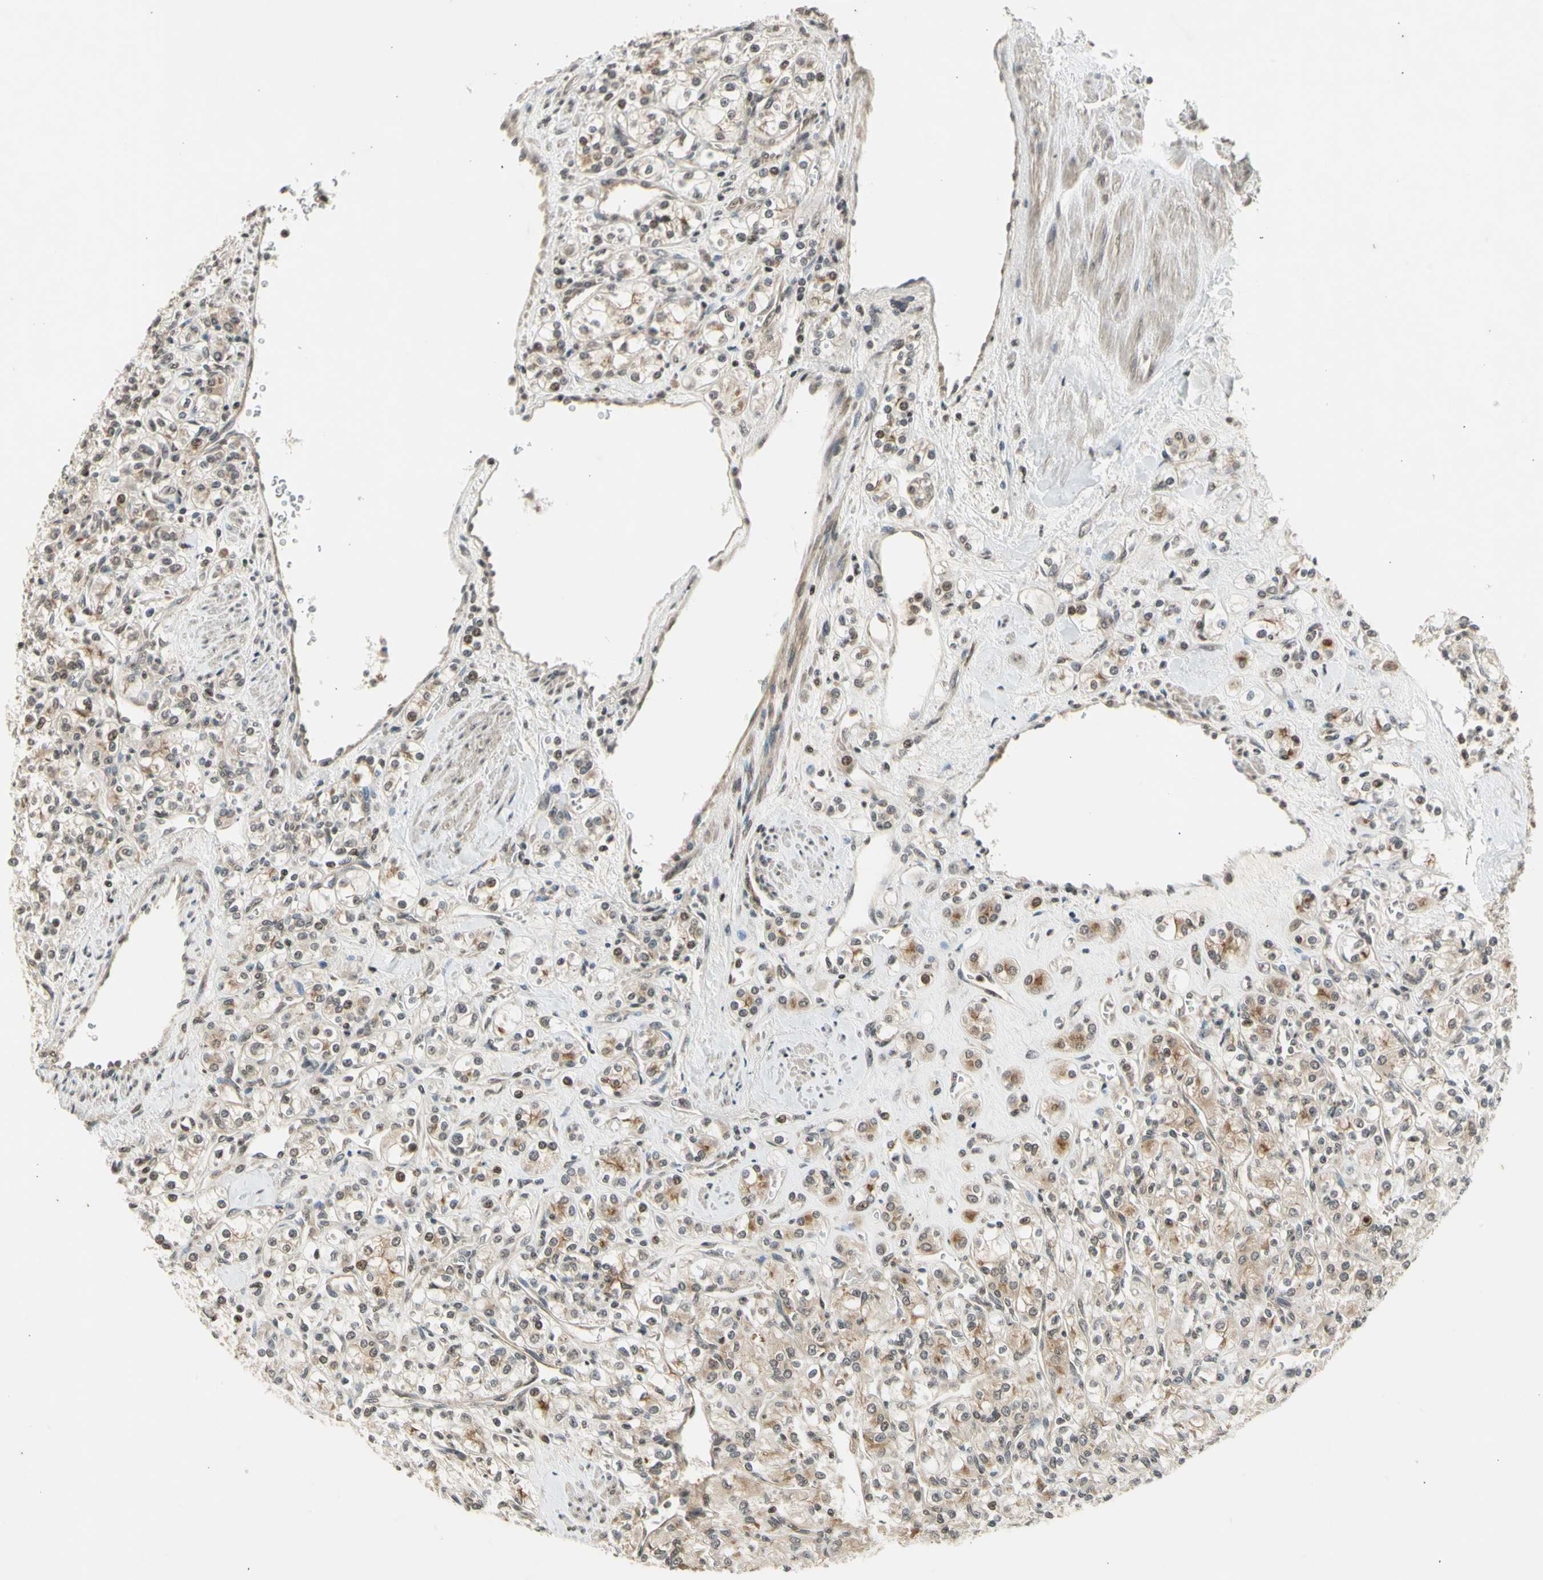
{"staining": {"intensity": "weak", "quantity": "25%-75%", "location": "cytoplasmic/membranous"}, "tissue": "renal cancer", "cell_type": "Tumor cells", "image_type": "cancer", "snomed": [{"axis": "morphology", "description": "Adenocarcinoma, NOS"}, {"axis": "topography", "description": "Kidney"}], "caption": "DAB immunohistochemical staining of human renal cancer reveals weak cytoplasmic/membranous protein positivity in approximately 25%-75% of tumor cells.", "gene": "EFNB2", "patient": {"sex": "male", "age": 77}}